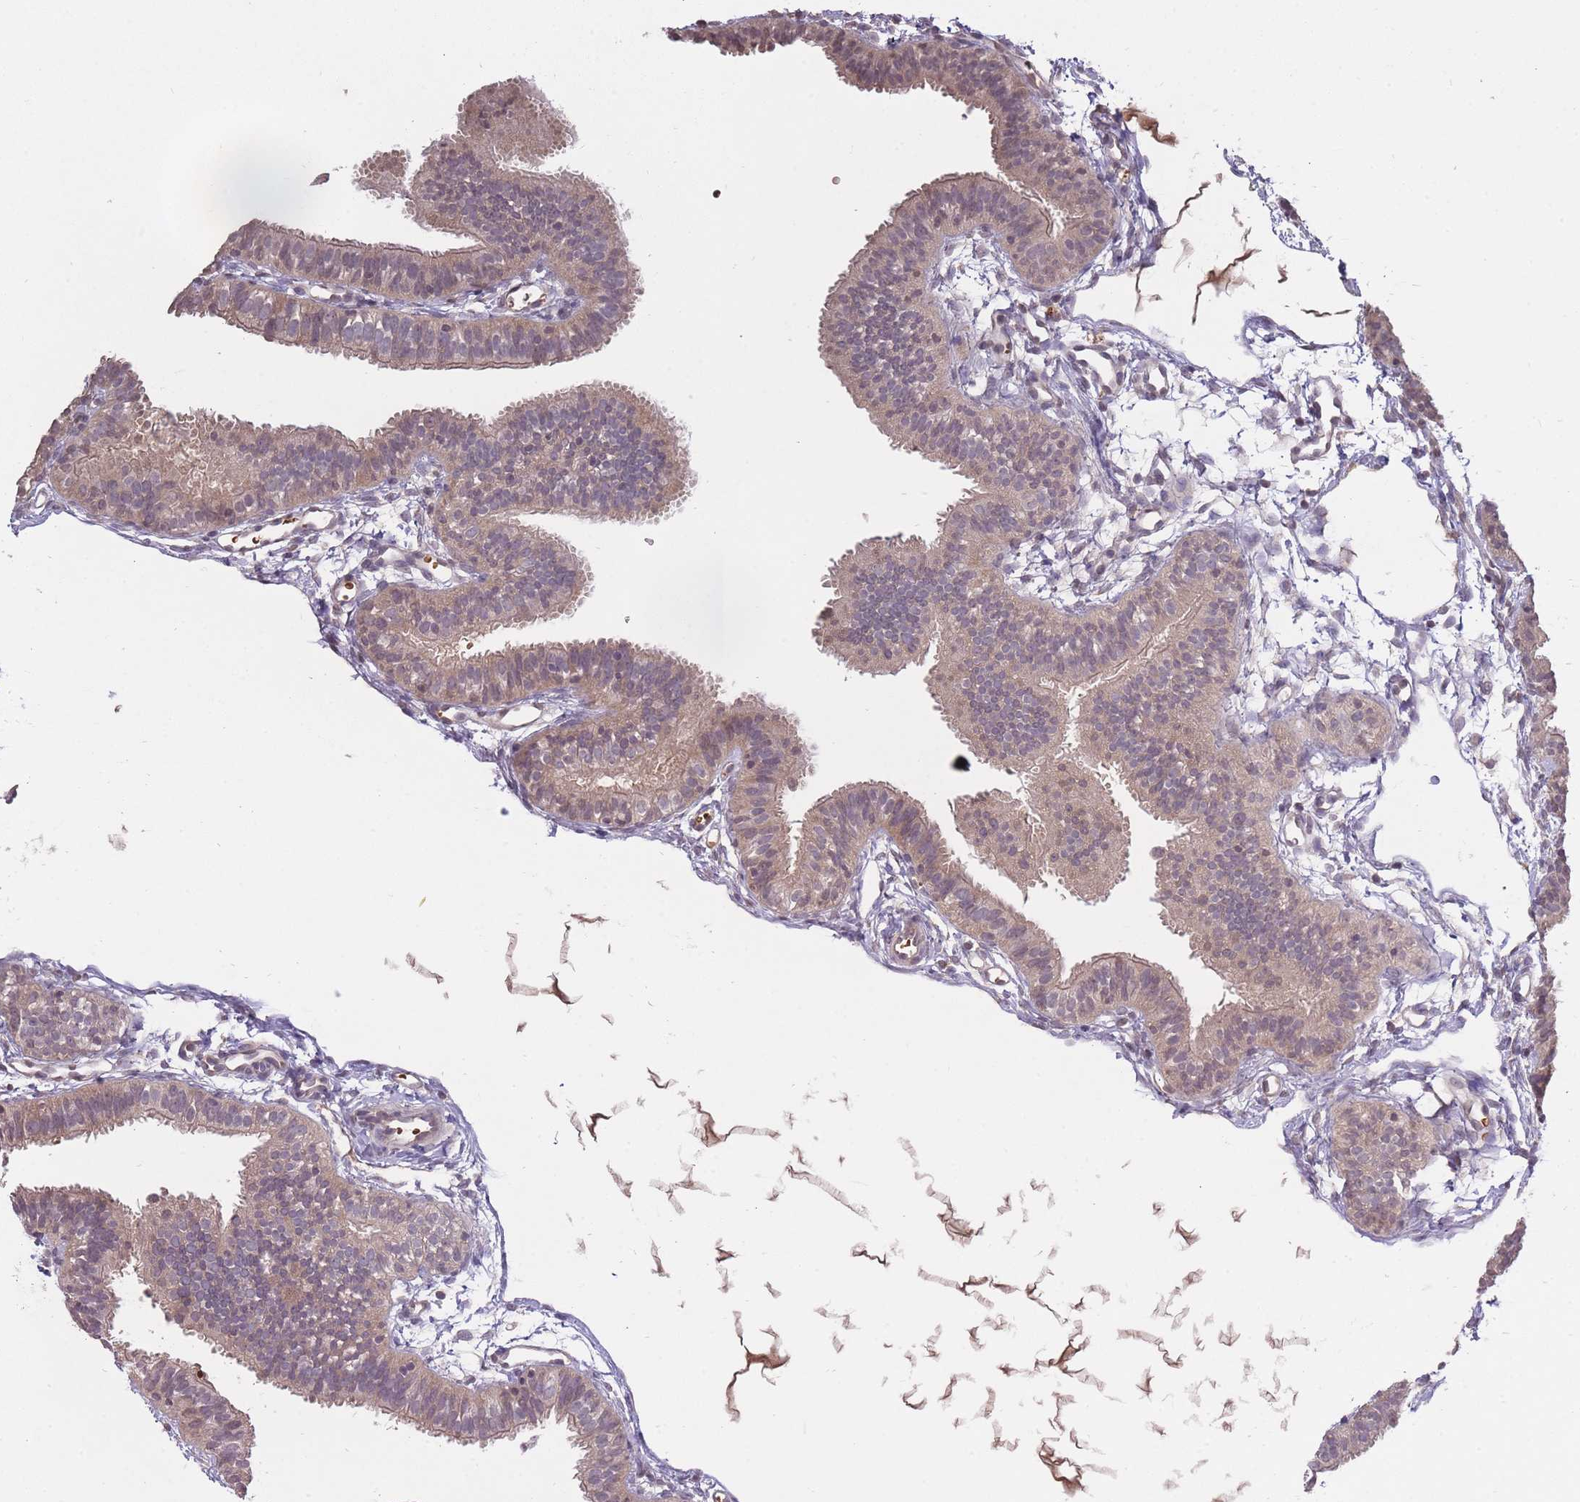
{"staining": {"intensity": "weak", "quantity": "25%-75%", "location": "cytoplasmic/membranous"}, "tissue": "fallopian tube", "cell_type": "Glandular cells", "image_type": "normal", "snomed": [{"axis": "morphology", "description": "Normal tissue, NOS"}, {"axis": "topography", "description": "Fallopian tube"}], "caption": "Brown immunohistochemical staining in normal fallopian tube displays weak cytoplasmic/membranous expression in about 25%-75% of glandular cells.", "gene": "ADCYAP1R1", "patient": {"sex": "female", "age": 35}}